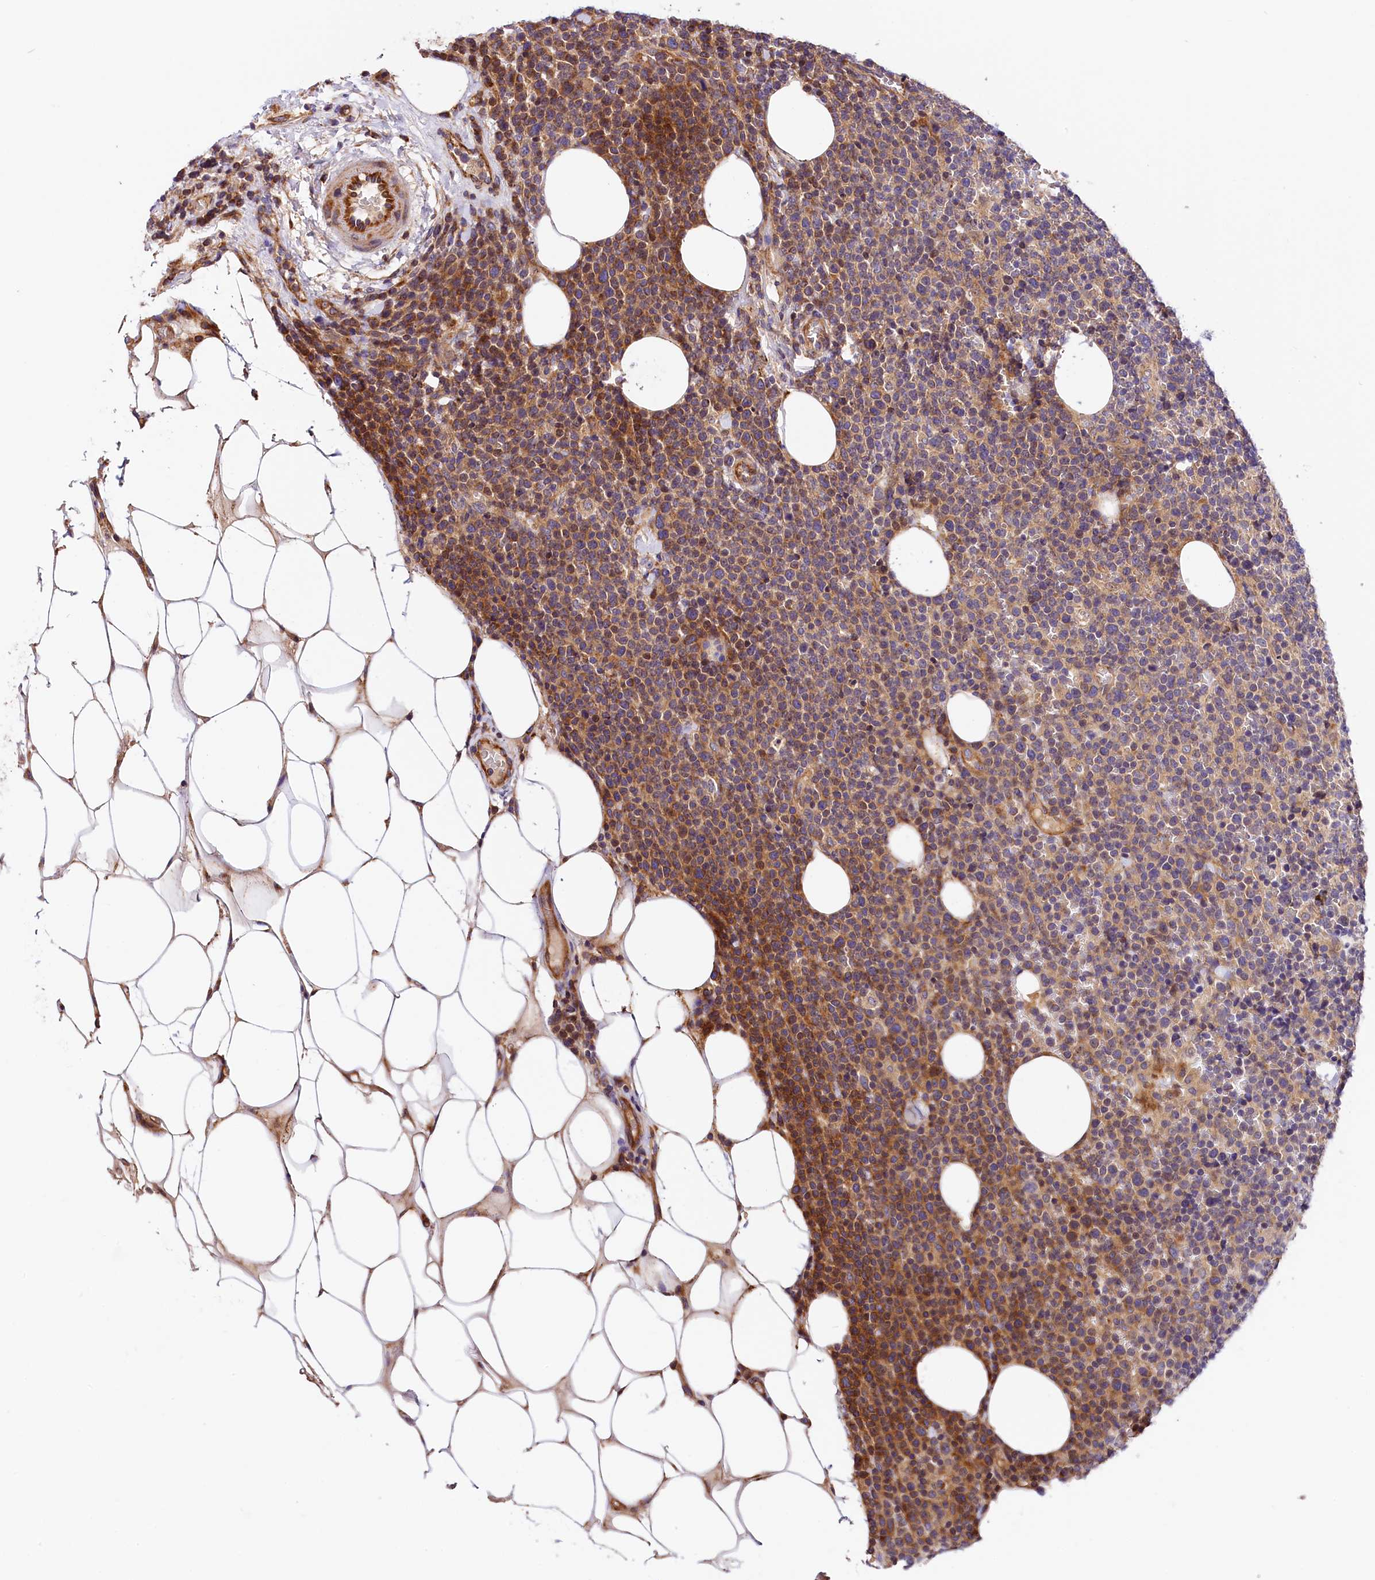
{"staining": {"intensity": "moderate", "quantity": "25%-75%", "location": "cytoplasmic/membranous"}, "tissue": "lymphoma", "cell_type": "Tumor cells", "image_type": "cancer", "snomed": [{"axis": "morphology", "description": "Malignant lymphoma, non-Hodgkin's type, High grade"}, {"axis": "topography", "description": "Lymph node"}], "caption": "Immunohistochemistry image of human lymphoma stained for a protein (brown), which shows medium levels of moderate cytoplasmic/membranous staining in about 25%-75% of tumor cells.", "gene": "ARMC6", "patient": {"sex": "male", "age": 61}}